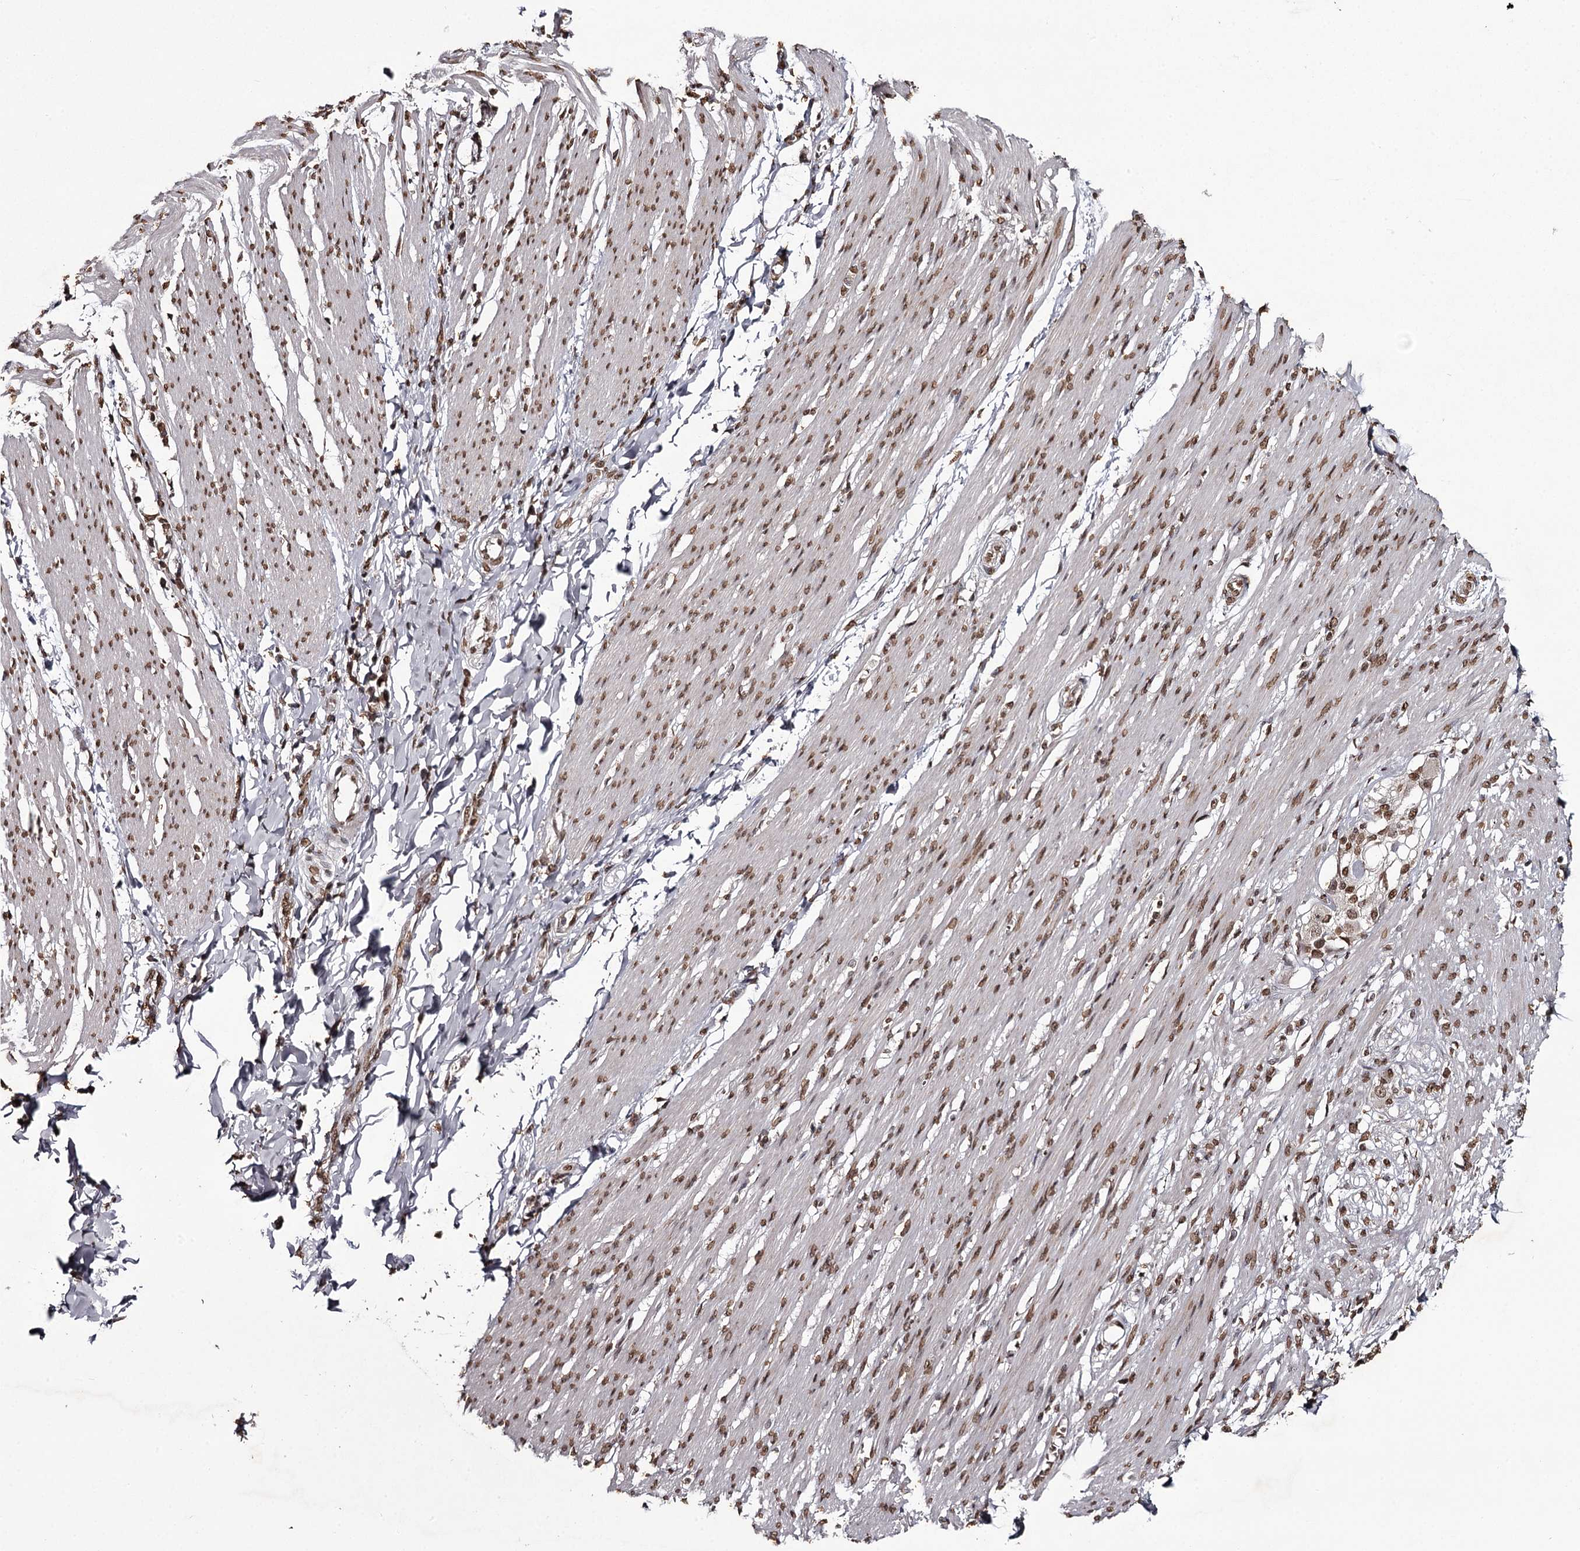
{"staining": {"intensity": "strong", "quantity": ">75%", "location": "nuclear"}, "tissue": "smooth muscle", "cell_type": "Smooth muscle cells", "image_type": "normal", "snomed": [{"axis": "morphology", "description": "Normal tissue, NOS"}, {"axis": "morphology", "description": "Adenocarcinoma, NOS"}, {"axis": "topography", "description": "Colon"}, {"axis": "topography", "description": "Peripheral nerve tissue"}], "caption": "High-magnification brightfield microscopy of benign smooth muscle stained with DAB (3,3'-diaminobenzidine) (brown) and counterstained with hematoxylin (blue). smooth muscle cells exhibit strong nuclear expression is present in about>75% of cells.", "gene": "THYN1", "patient": {"sex": "male", "age": 14}}